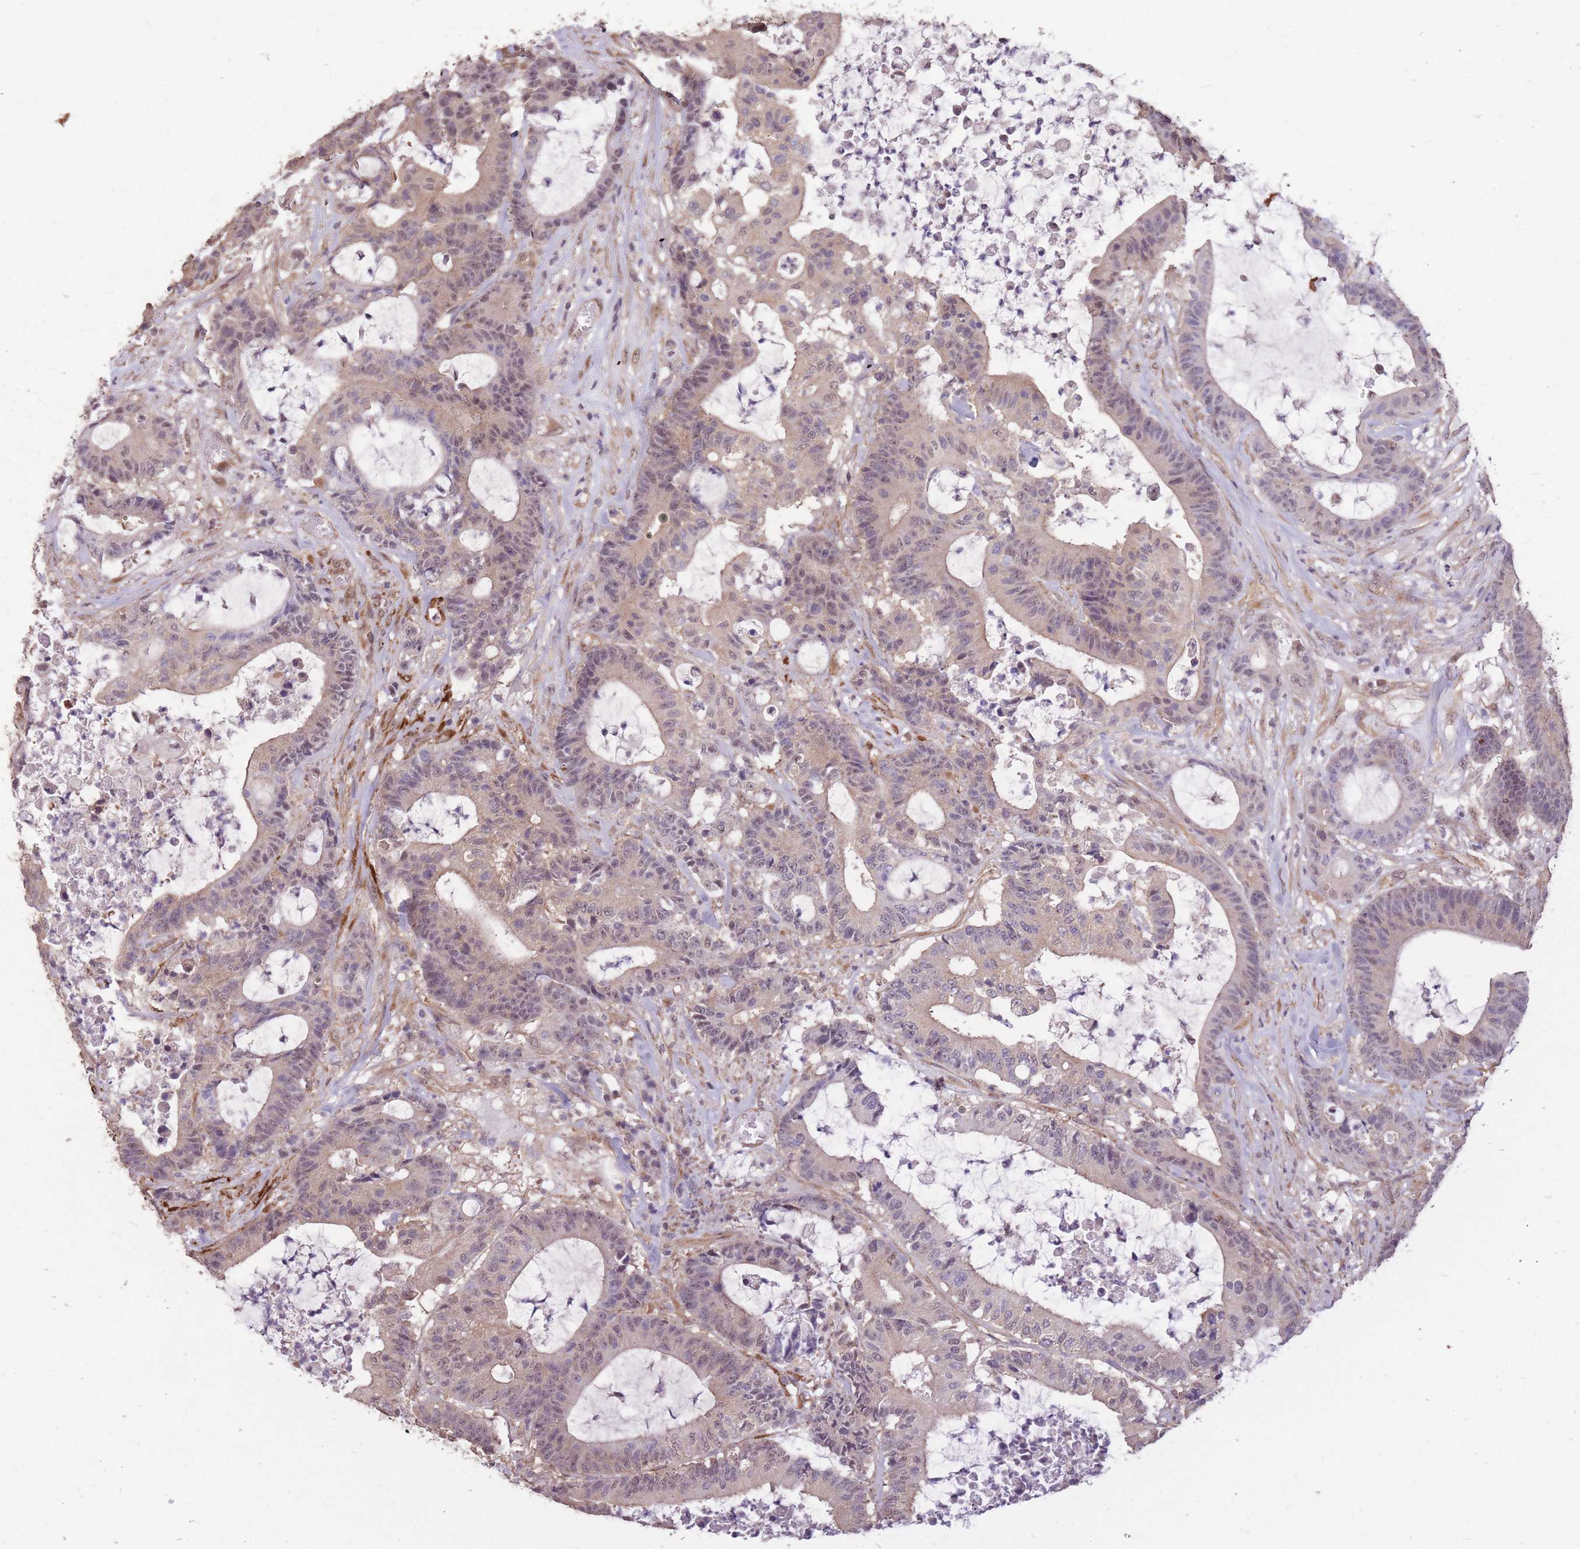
{"staining": {"intensity": "weak", "quantity": "25%-75%", "location": "nuclear"}, "tissue": "colorectal cancer", "cell_type": "Tumor cells", "image_type": "cancer", "snomed": [{"axis": "morphology", "description": "Adenocarcinoma, NOS"}, {"axis": "topography", "description": "Colon"}], "caption": "Immunohistochemical staining of colorectal cancer demonstrates weak nuclear protein positivity in about 25%-75% of tumor cells.", "gene": "DYNC1LI2", "patient": {"sex": "female", "age": 84}}